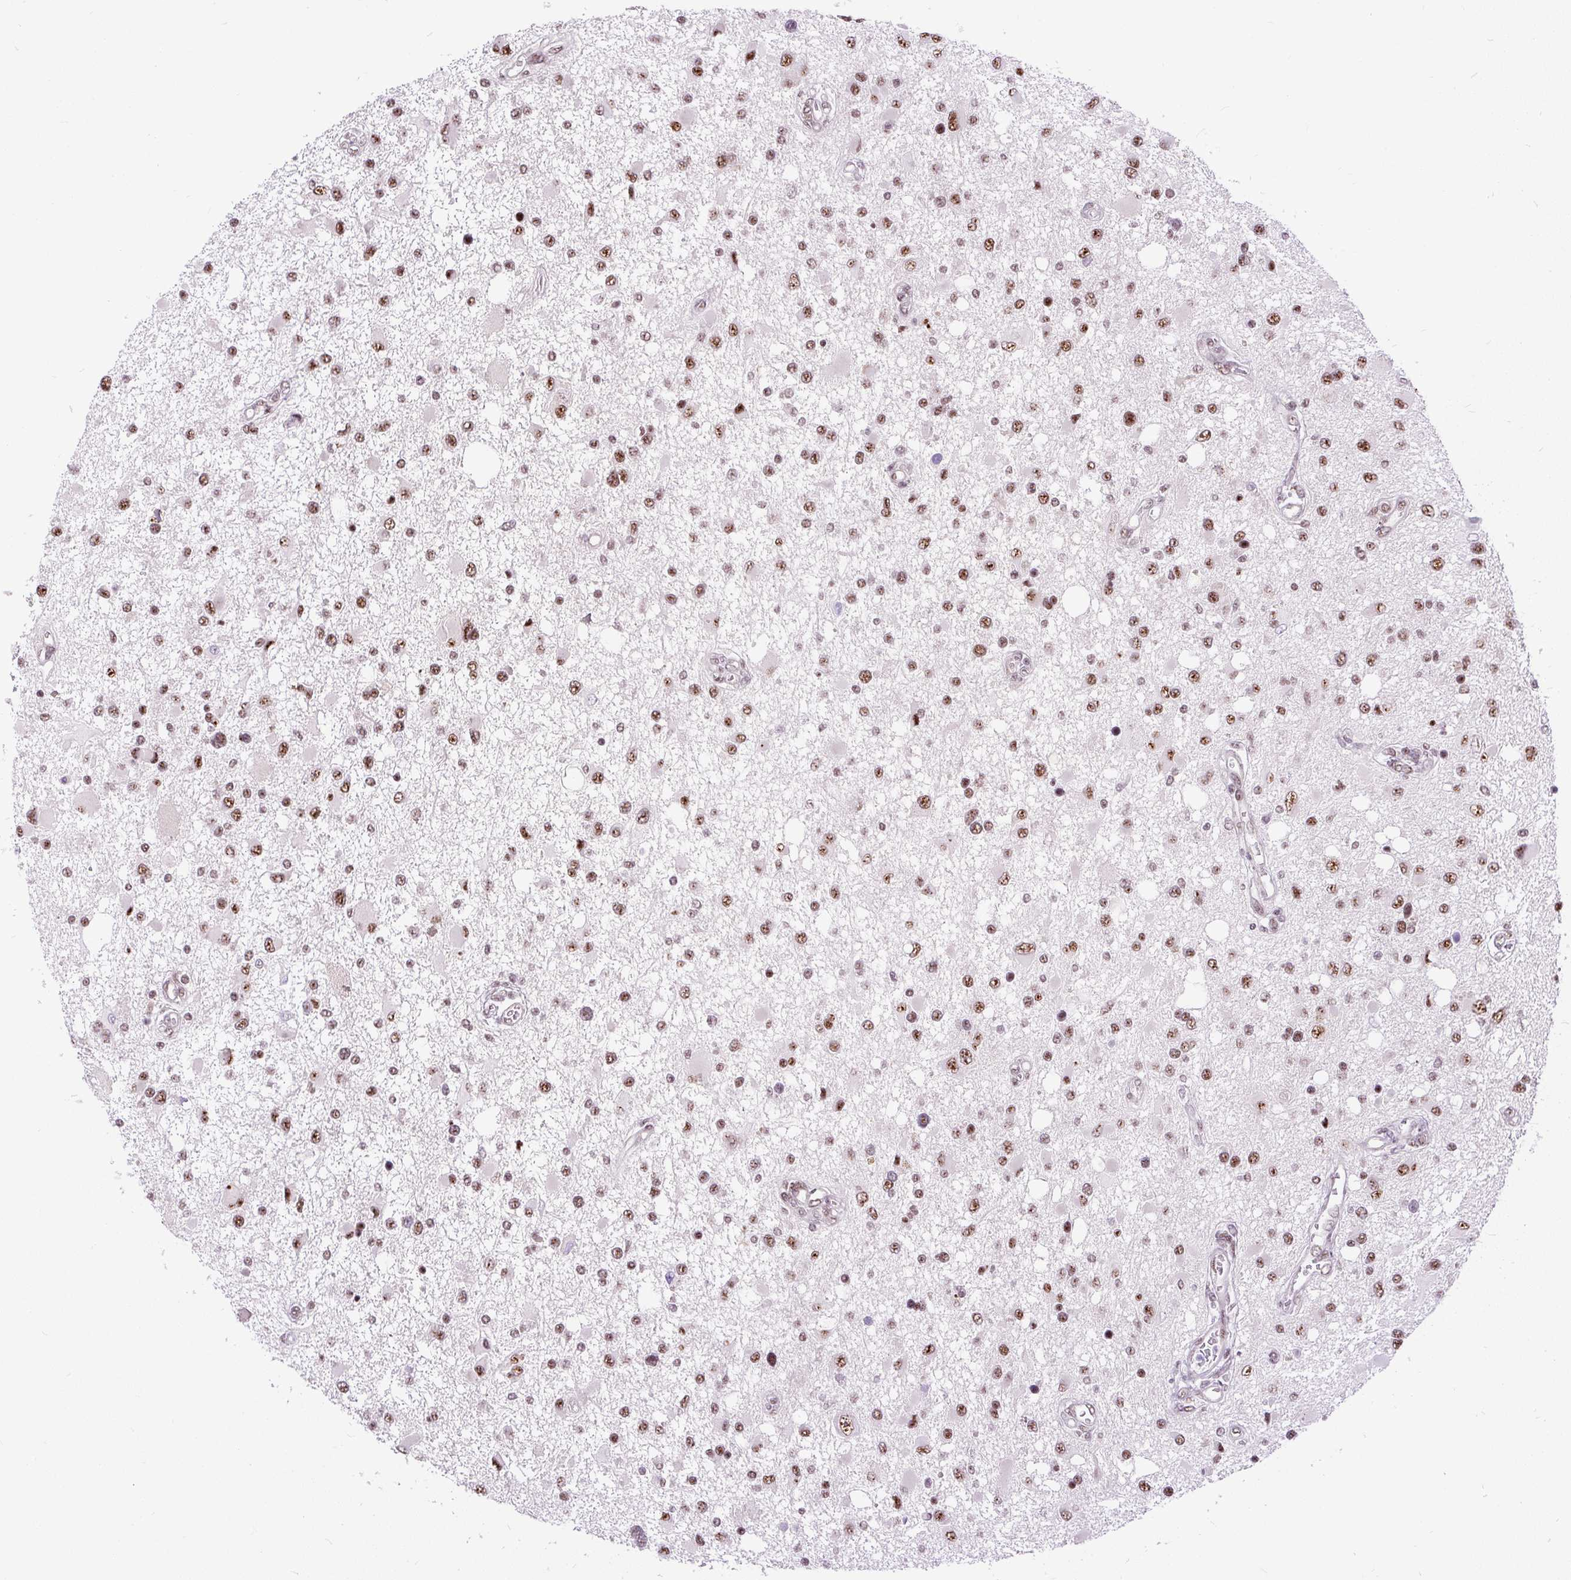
{"staining": {"intensity": "moderate", "quantity": ">75%", "location": "nuclear"}, "tissue": "glioma", "cell_type": "Tumor cells", "image_type": "cancer", "snomed": [{"axis": "morphology", "description": "Glioma, malignant, High grade"}, {"axis": "topography", "description": "Brain"}], "caption": "Malignant high-grade glioma stained with a protein marker shows moderate staining in tumor cells.", "gene": "SMC5", "patient": {"sex": "male", "age": 53}}